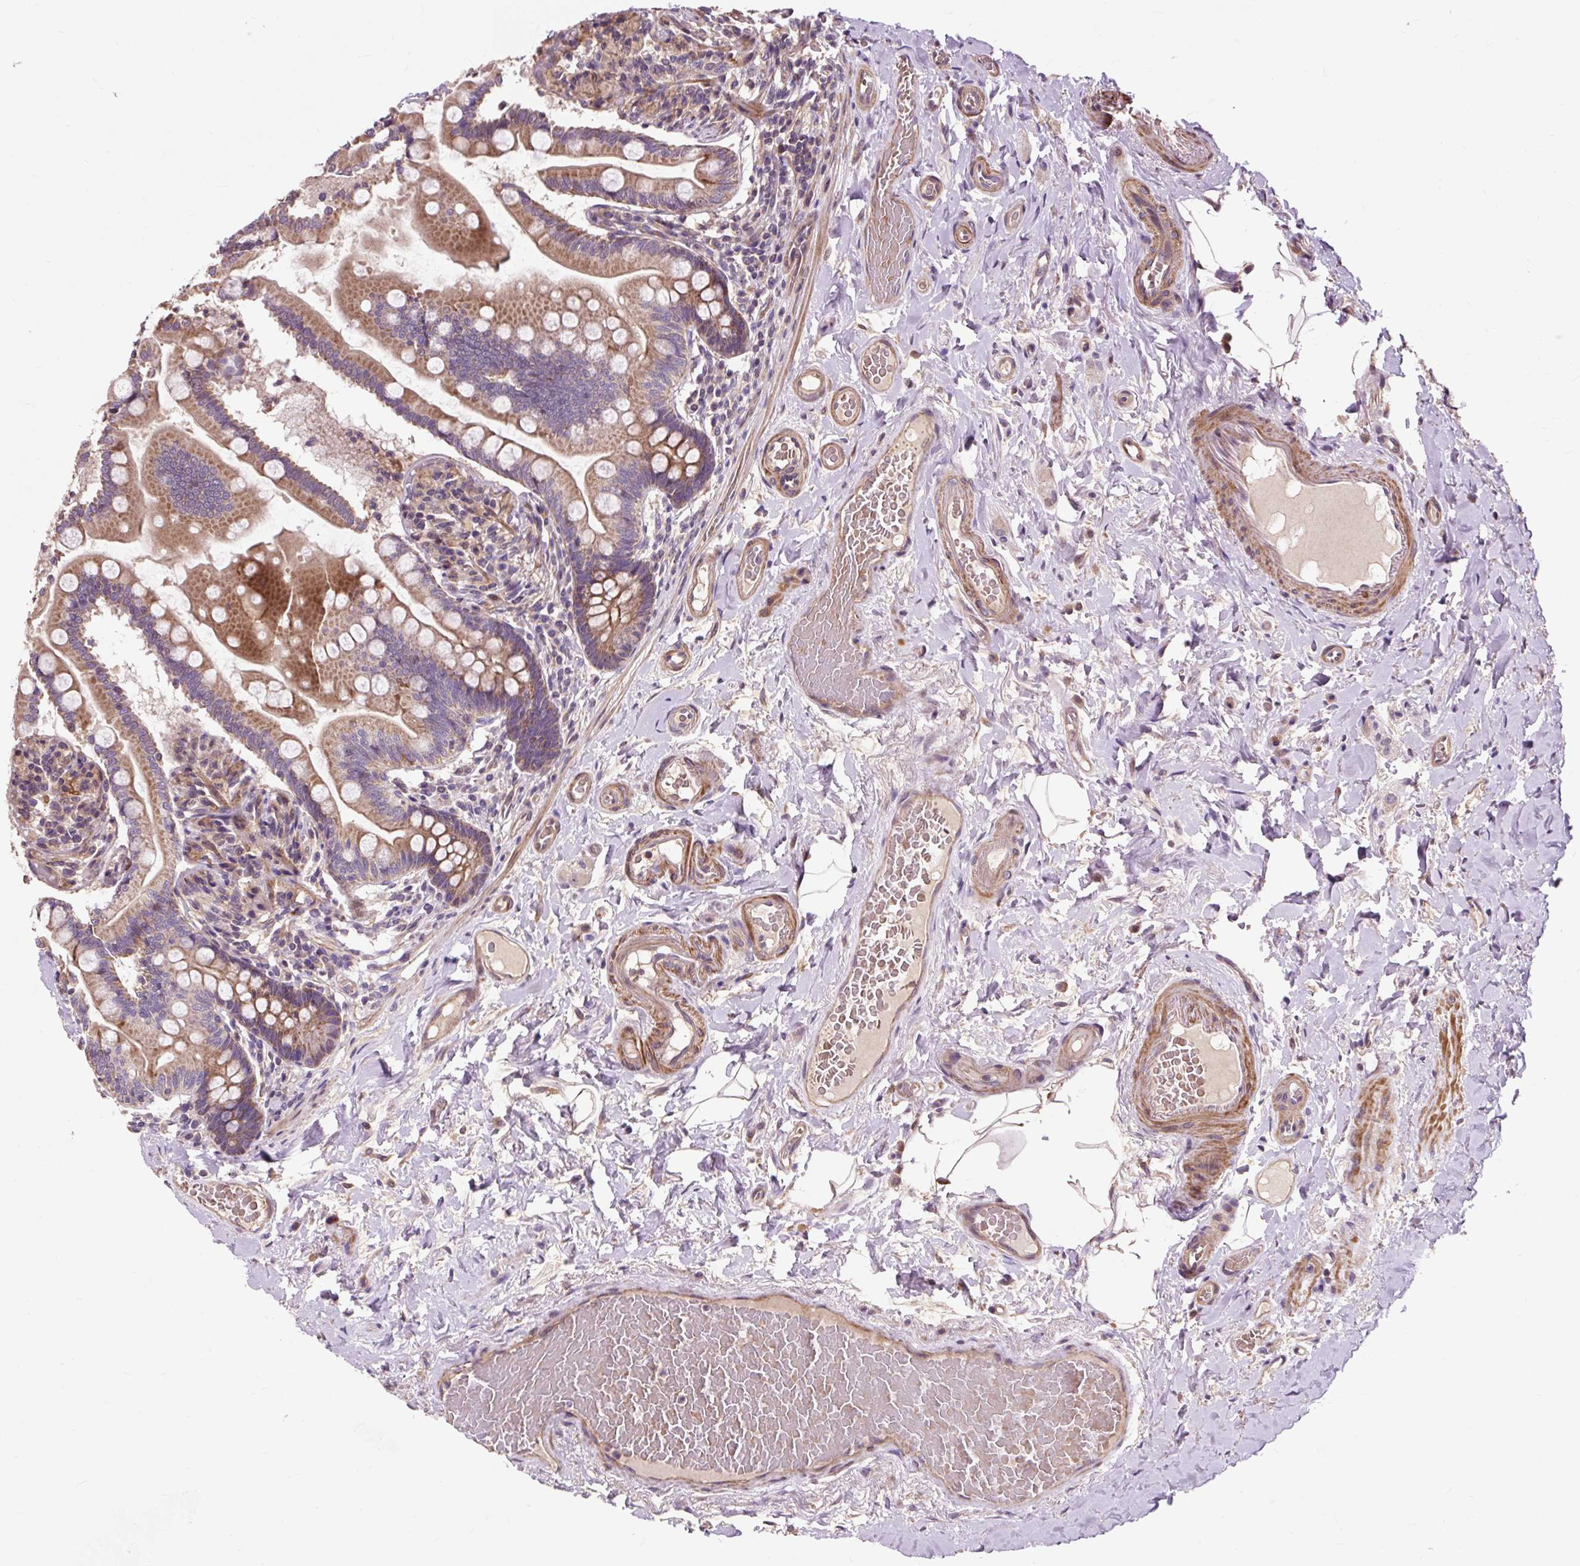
{"staining": {"intensity": "moderate", "quantity": ">75%", "location": "cytoplasmic/membranous"}, "tissue": "small intestine", "cell_type": "Glandular cells", "image_type": "normal", "snomed": [{"axis": "morphology", "description": "Normal tissue, NOS"}, {"axis": "topography", "description": "Small intestine"}], "caption": "Protein analysis of benign small intestine shows moderate cytoplasmic/membranous staining in approximately >75% of glandular cells.", "gene": "PRIMPOL", "patient": {"sex": "female", "age": 64}}